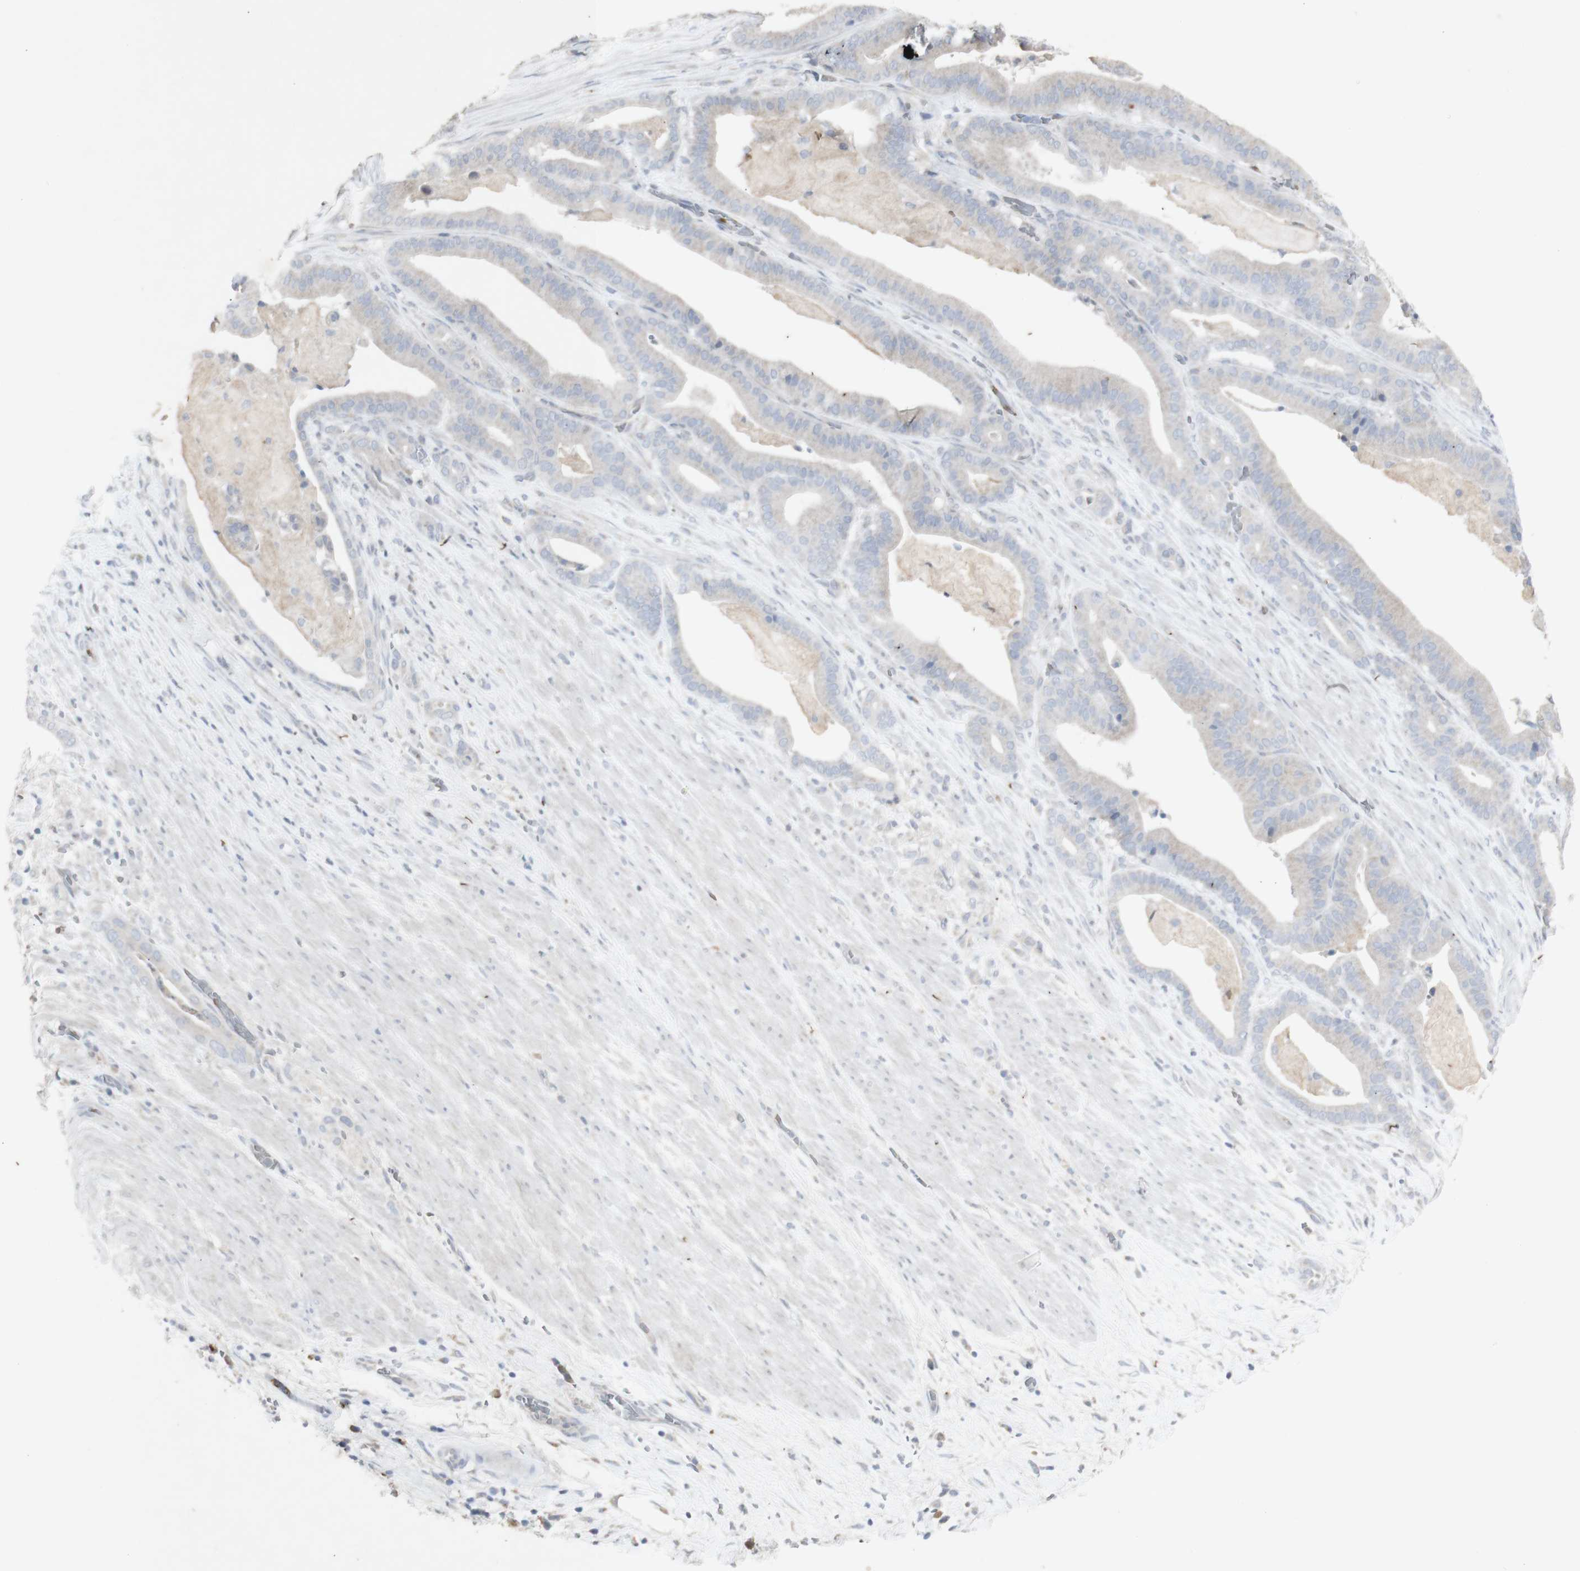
{"staining": {"intensity": "negative", "quantity": "none", "location": "none"}, "tissue": "pancreatic cancer", "cell_type": "Tumor cells", "image_type": "cancer", "snomed": [{"axis": "morphology", "description": "Adenocarcinoma, NOS"}, {"axis": "topography", "description": "Pancreas"}], "caption": "Photomicrograph shows no significant protein staining in tumor cells of pancreatic adenocarcinoma. The staining is performed using DAB brown chromogen with nuclei counter-stained in using hematoxylin.", "gene": "INS", "patient": {"sex": "male", "age": 63}}